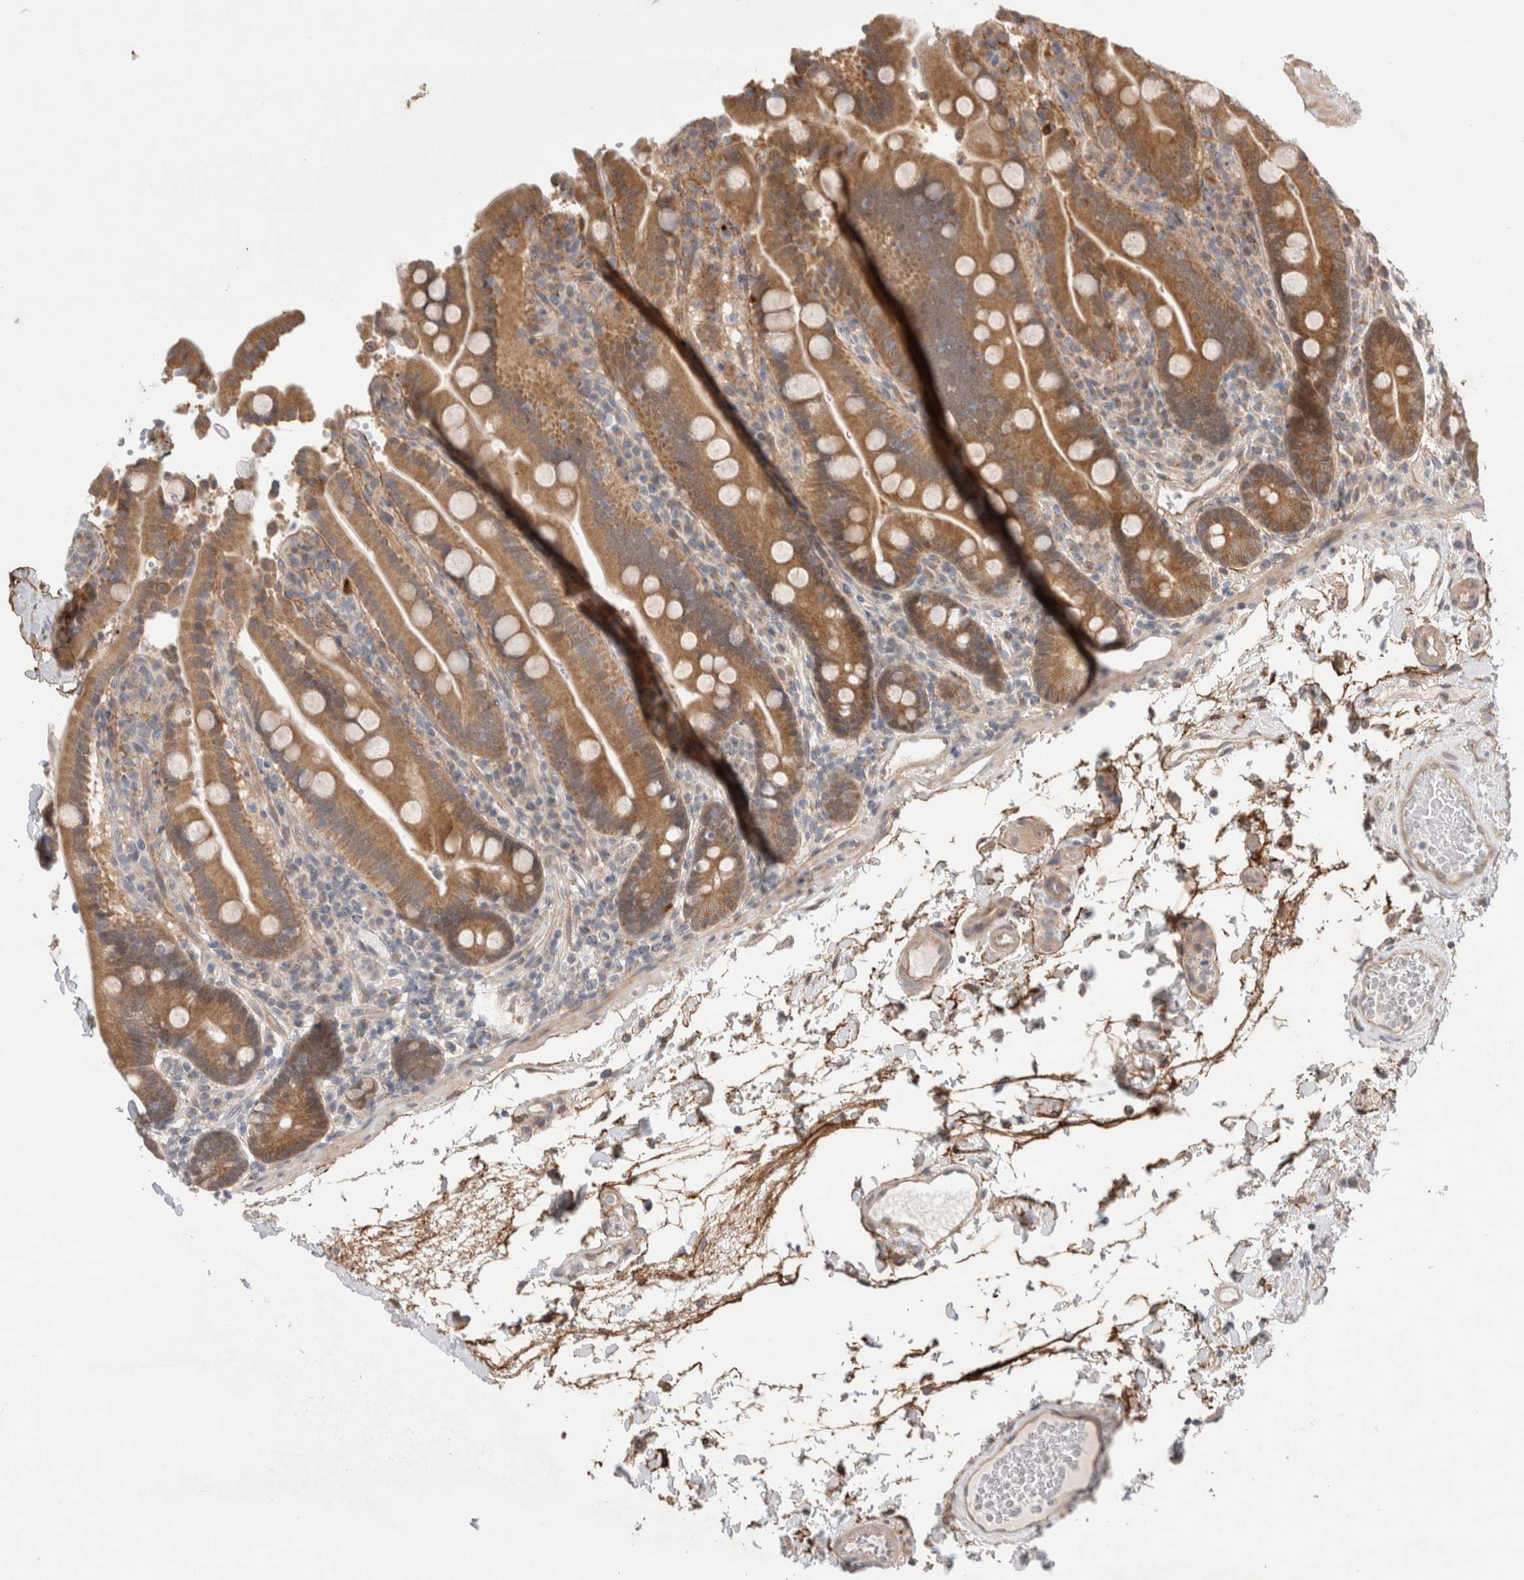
{"staining": {"intensity": "moderate", "quantity": ">75%", "location": "cytoplasmic/membranous"}, "tissue": "duodenum", "cell_type": "Glandular cells", "image_type": "normal", "snomed": [{"axis": "morphology", "description": "Normal tissue, NOS"}, {"axis": "topography", "description": "Small intestine, NOS"}], "caption": "This is an image of IHC staining of unremarkable duodenum, which shows moderate staining in the cytoplasmic/membranous of glandular cells.", "gene": "GSDMB", "patient": {"sex": "female", "age": 71}}